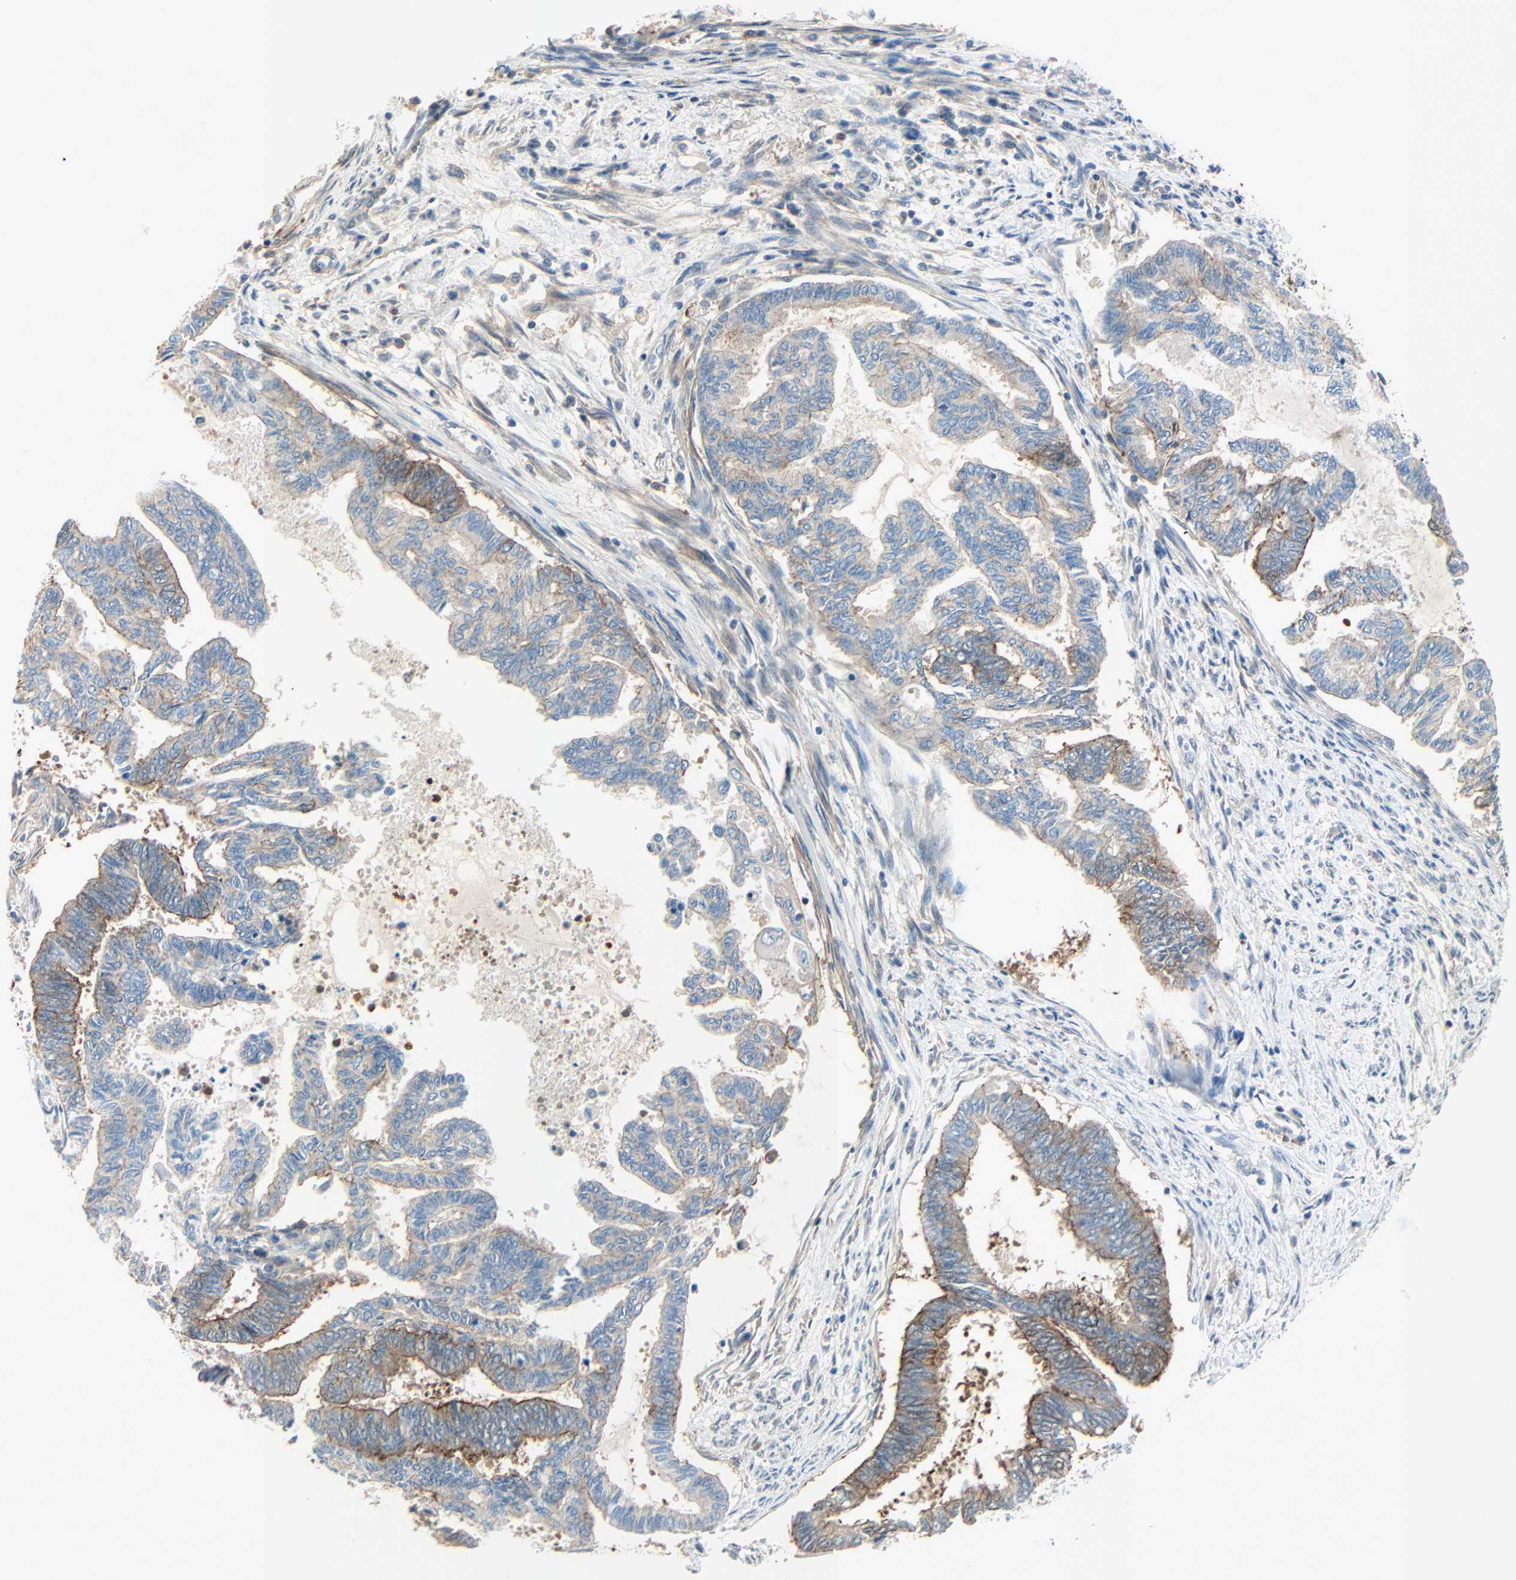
{"staining": {"intensity": "strong", "quantity": "25%-75%", "location": "cytoplasmic/membranous"}, "tissue": "endometrial cancer", "cell_type": "Tumor cells", "image_type": "cancer", "snomed": [{"axis": "morphology", "description": "Adenocarcinoma, NOS"}, {"axis": "topography", "description": "Endometrium"}], "caption": "This micrograph displays endometrial adenocarcinoma stained with IHC to label a protein in brown. The cytoplasmic/membranous of tumor cells show strong positivity for the protein. Nuclei are counter-stained blue.", "gene": "TNFRSF12A", "patient": {"sex": "female", "age": 86}}